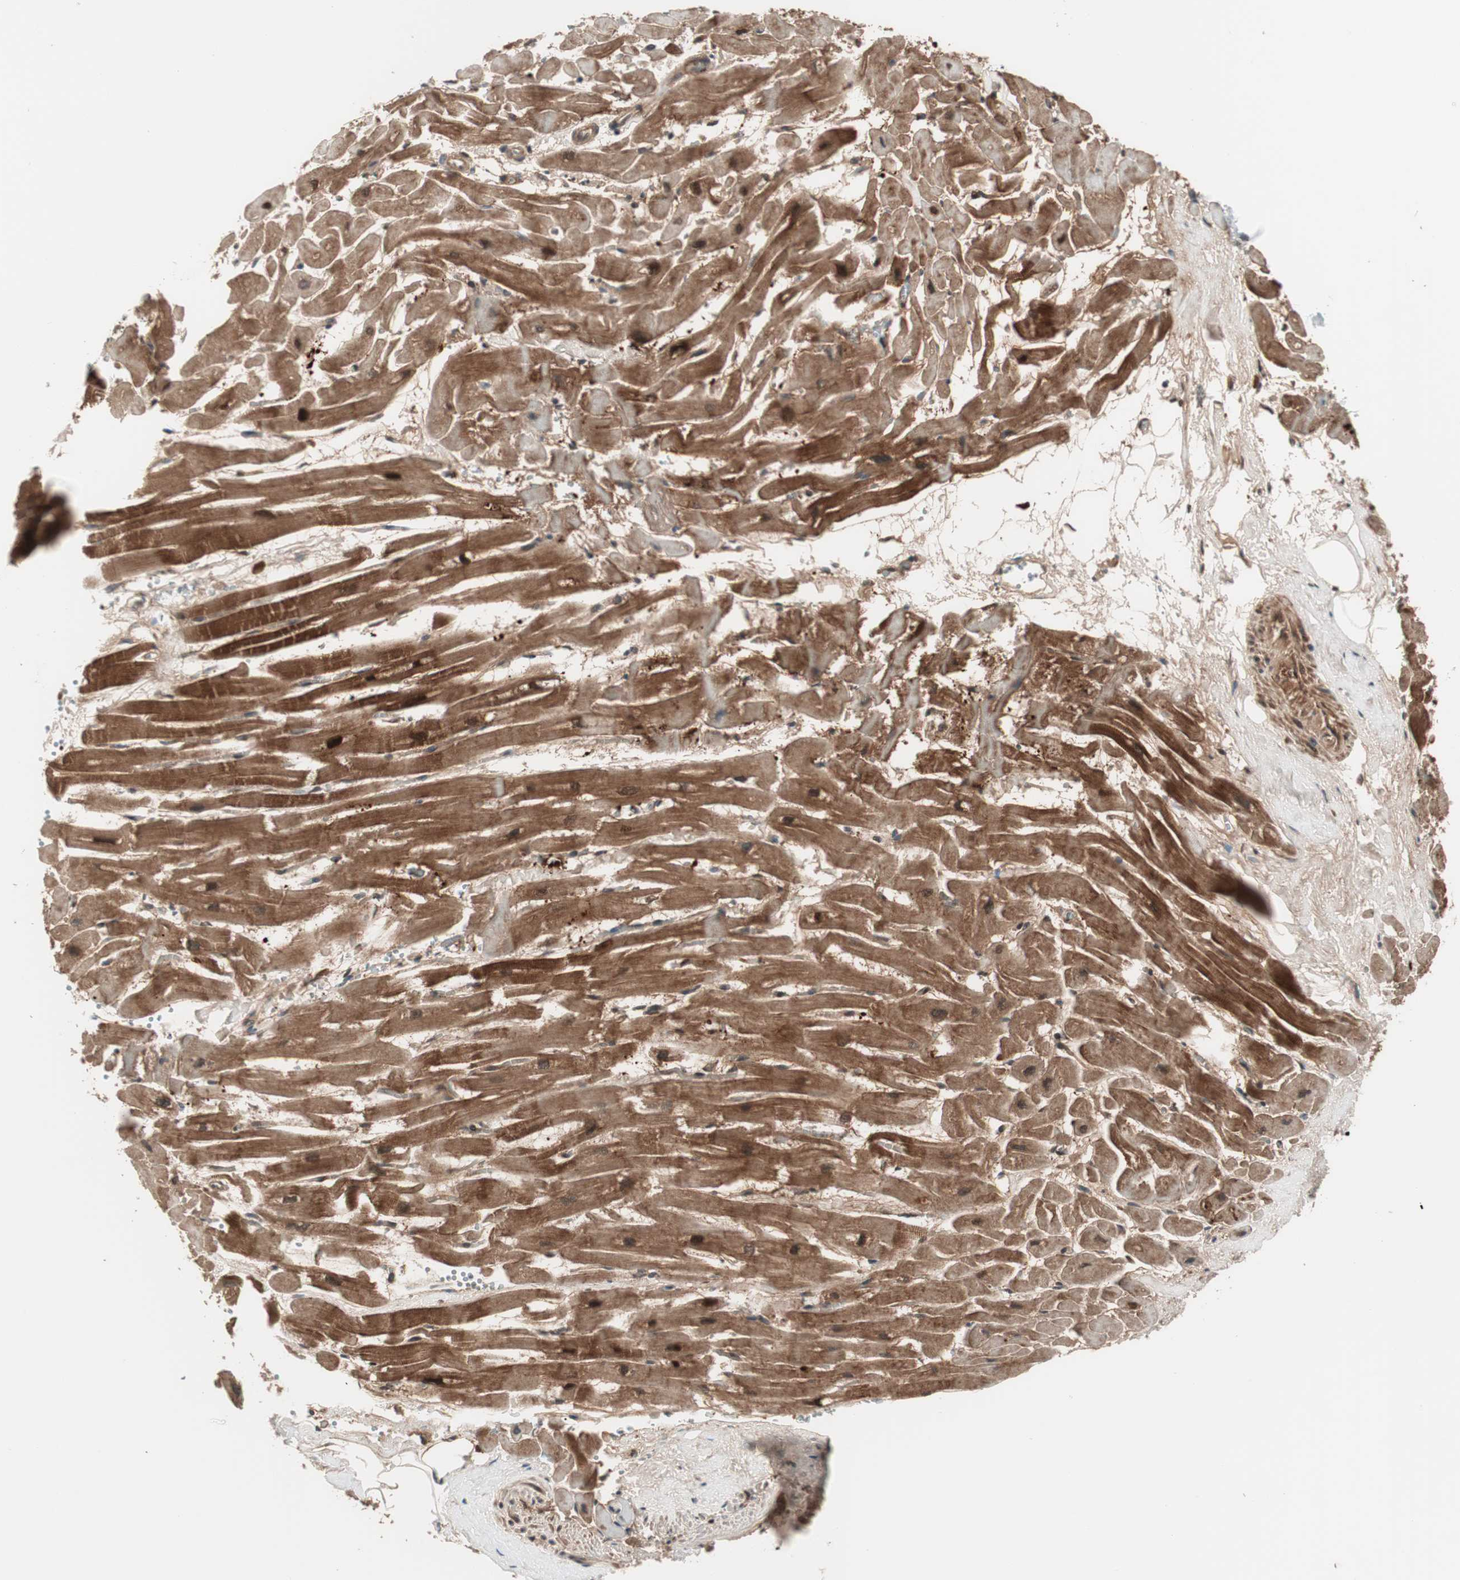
{"staining": {"intensity": "strong", "quantity": ">75%", "location": "cytoplasmic/membranous"}, "tissue": "heart muscle", "cell_type": "Cardiomyocytes", "image_type": "normal", "snomed": [{"axis": "morphology", "description": "Normal tissue, NOS"}, {"axis": "topography", "description": "Heart"}], "caption": "Cardiomyocytes show high levels of strong cytoplasmic/membranous staining in about >75% of cells in benign human heart muscle. (IHC, brightfield microscopy, high magnification).", "gene": "PRKG2", "patient": {"sex": "female", "age": 19}}